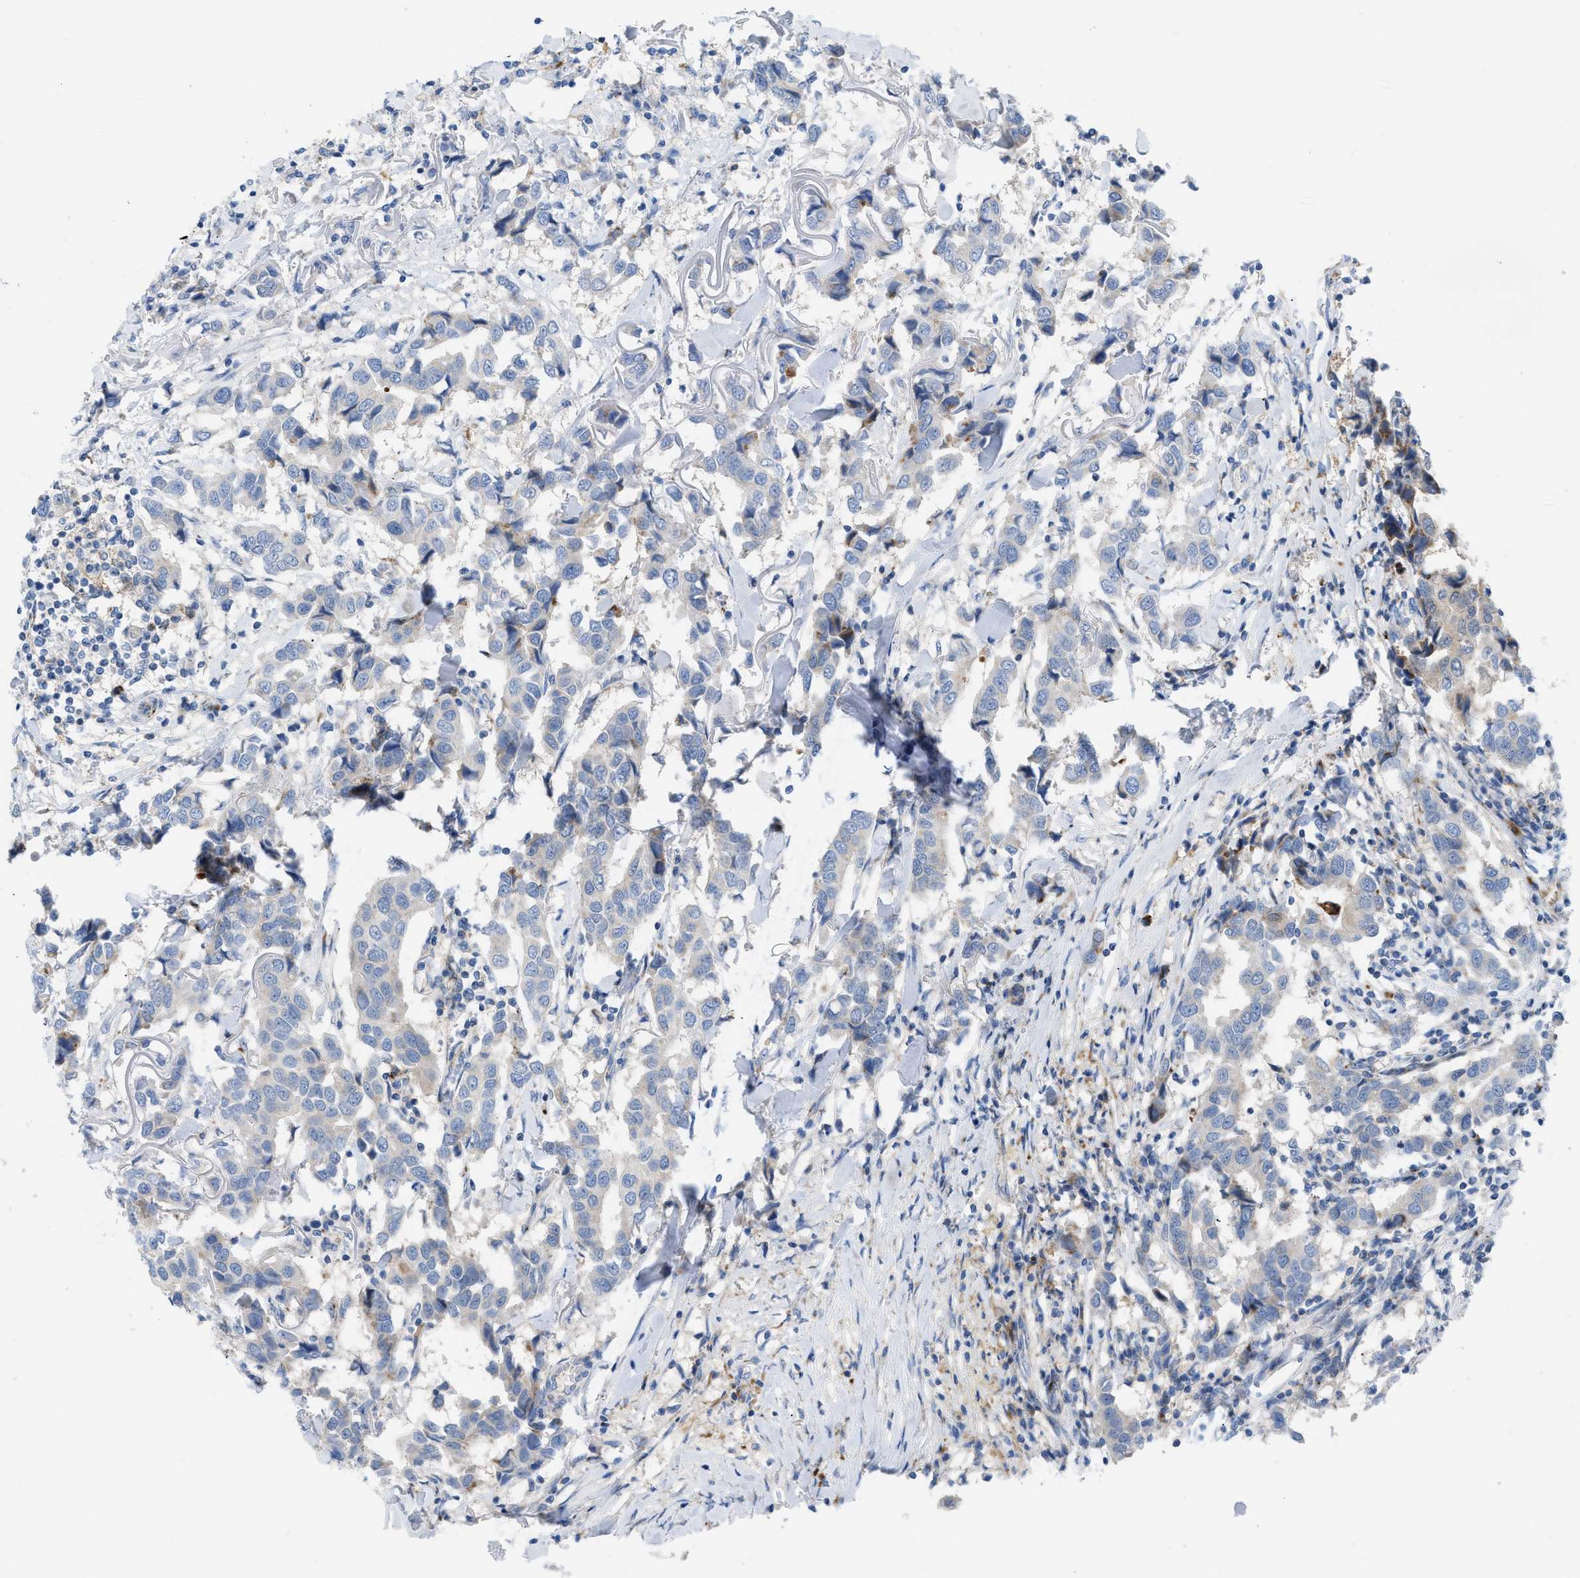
{"staining": {"intensity": "weak", "quantity": "25%-75%", "location": "cytoplasmic/membranous"}, "tissue": "breast cancer", "cell_type": "Tumor cells", "image_type": "cancer", "snomed": [{"axis": "morphology", "description": "Duct carcinoma"}, {"axis": "topography", "description": "Breast"}], "caption": "Breast infiltrating ductal carcinoma was stained to show a protein in brown. There is low levels of weak cytoplasmic/membranous staining in about 25%-75% of tumor cells.", "gene": "RBBP9", "patient": {"sex": "female", "age": 80}}